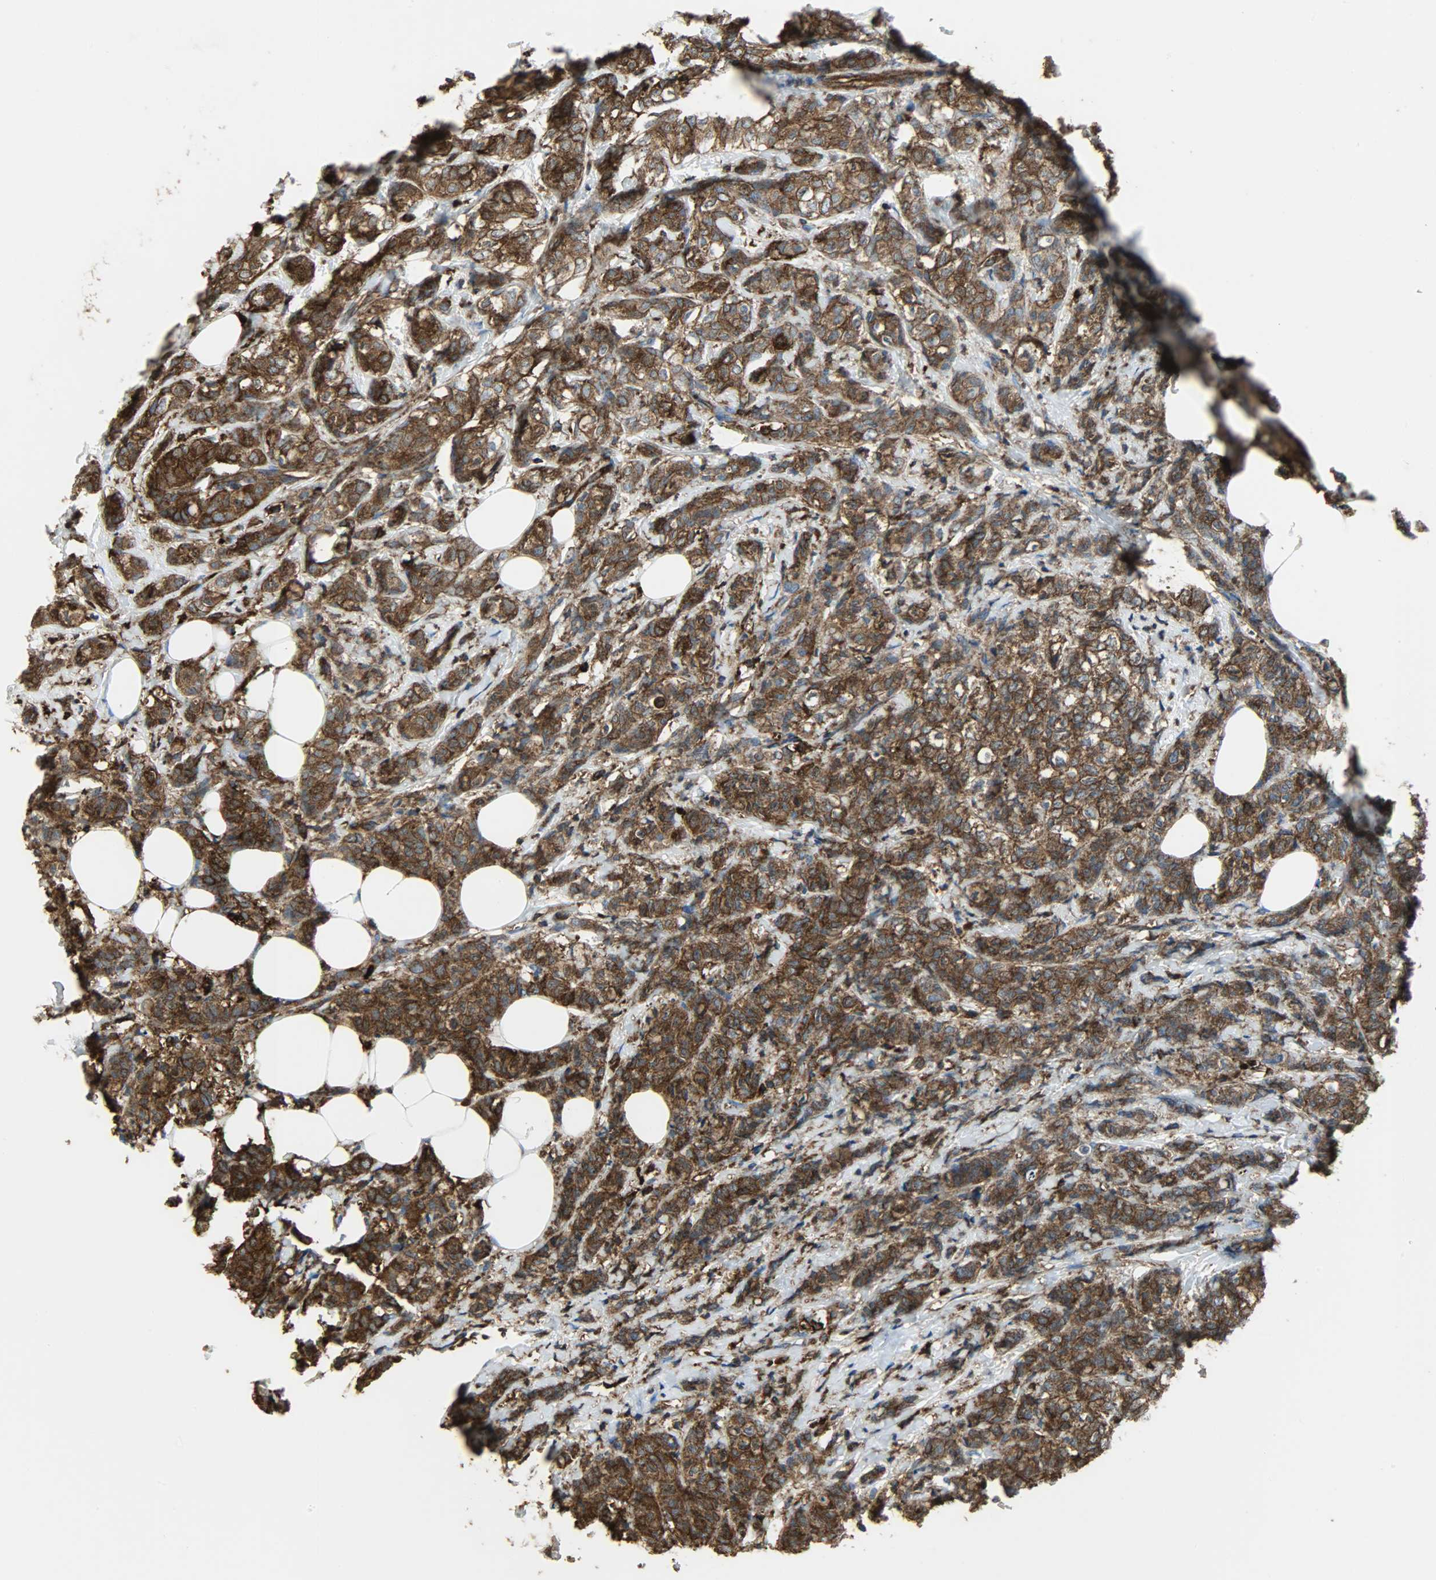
{"staining": {"intensity": "strong", "quantity": ">75%", "location": "cytoplasmic/membranous"}, "tissue": "breast cancer", "cell_type": "Tumor cells", "image_type": "cancer", "snomed": [{"axis": "morphology", "description": "Lobular carcinoma"}, {"axis": "topography", "description": "Breast"}], "caption": "Strong cytoplasmic/membranous protein expression is appreciated in approximately >75% of tumor cells in breast cancer. Immunohistochemistry stains the protein of interest in brown and the nuclei are stained blue.", "gene": "VASP", "patient": {"sex": "female", "age": 60}}